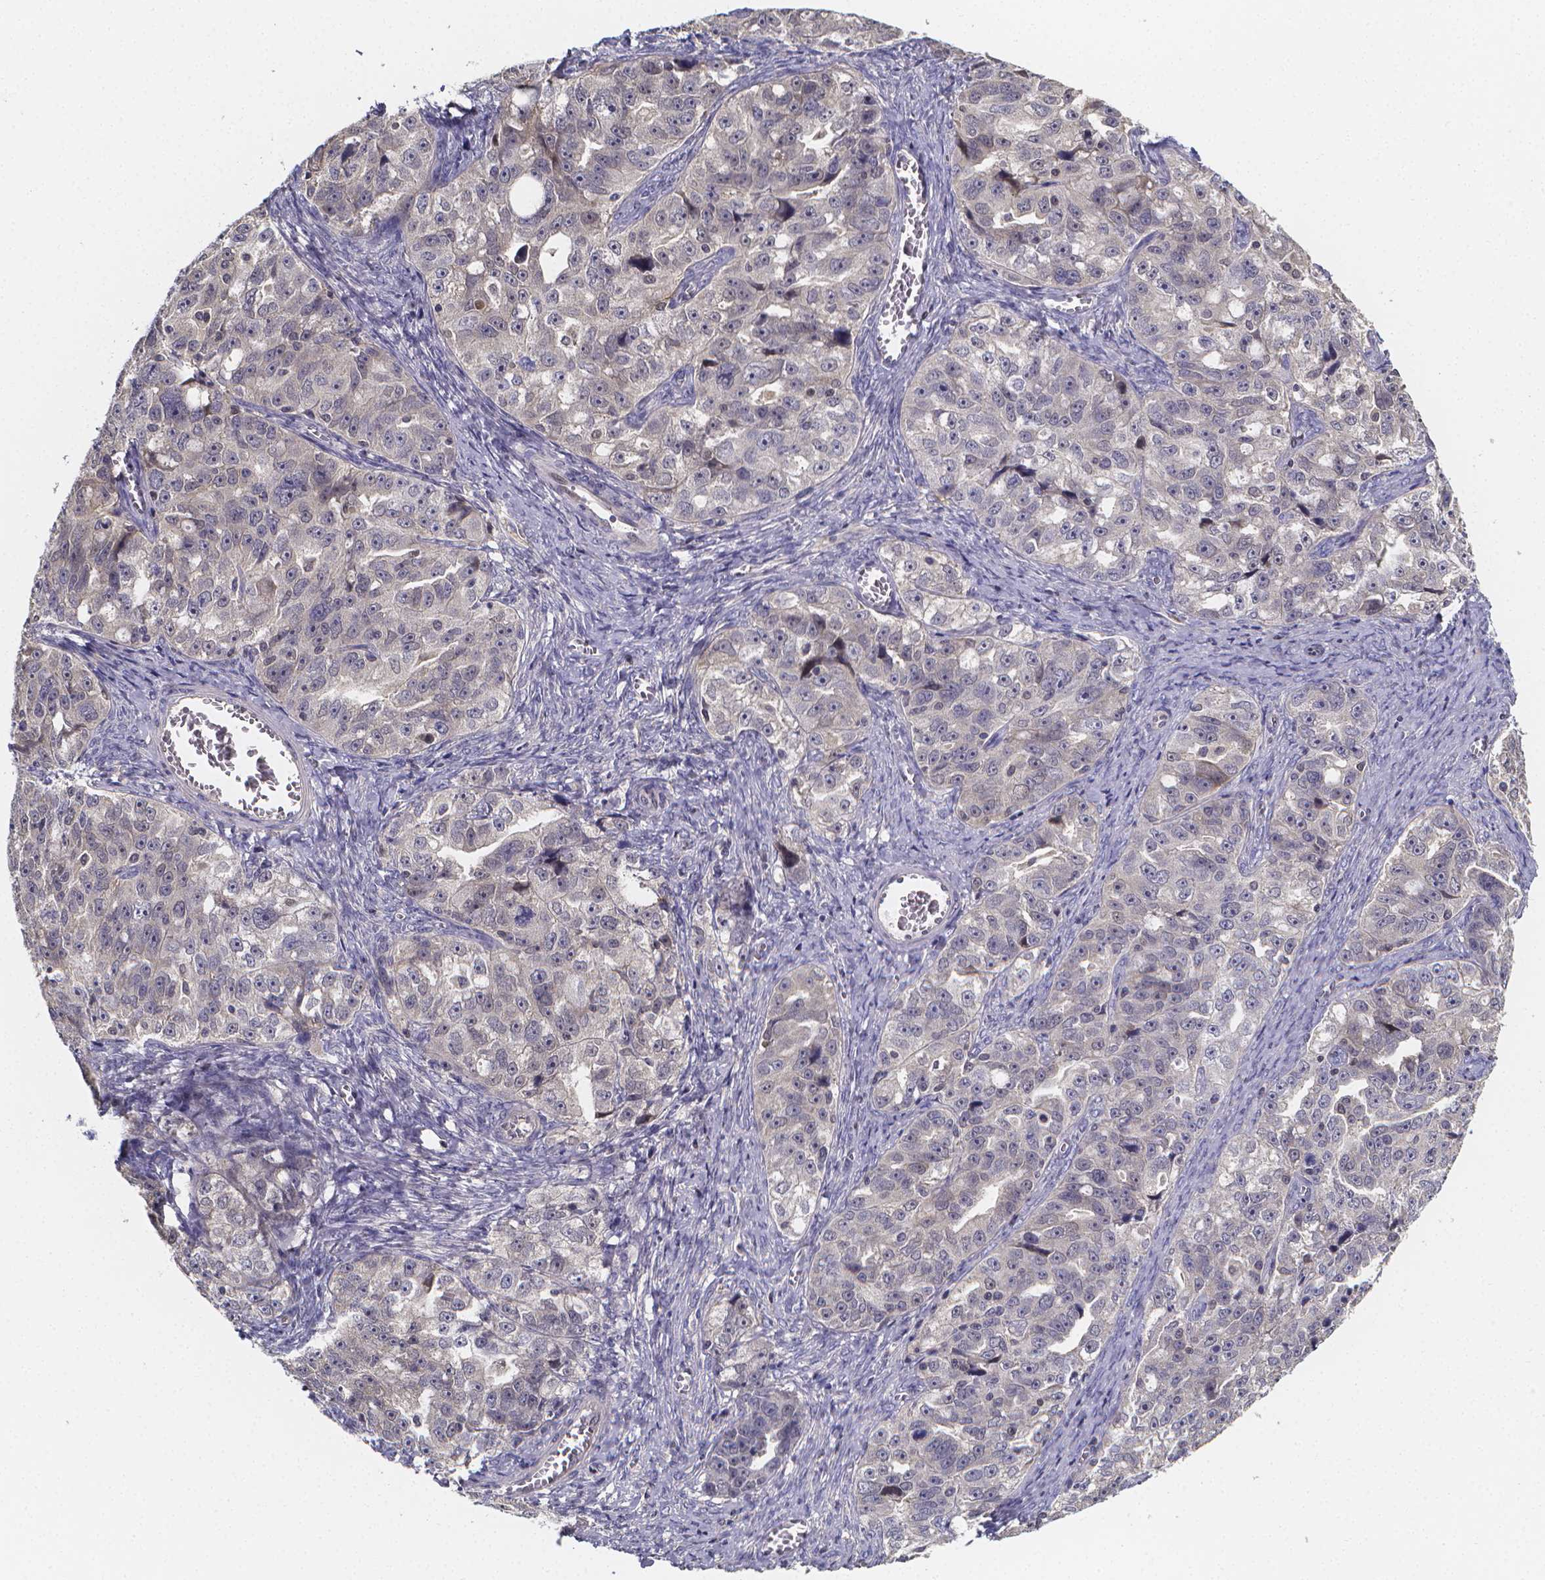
{"staining": {"intensity": "negative", "quantity": "none", "location": "none"}, "tissue": "ovarian cancer", "cell_type": "Tumor cells", "image_type": "cancer", "snomed": [{"axis": "morphology", "description": "Cystadenocarcinoma, serous, NOS"}, {"axis": "topography", "description": "Ovary"}], "caption": "Photomicrograph shows no protein positivity in tumor cells of ovarian cancer tissue. Brightfield microscopy of immunohistochemistry (IHC) stained with DAB (brown) and hematoxylin (blue), captured at high magnification.", "gene": "PAH", "patient": {"sex": "female", "age": 51}}